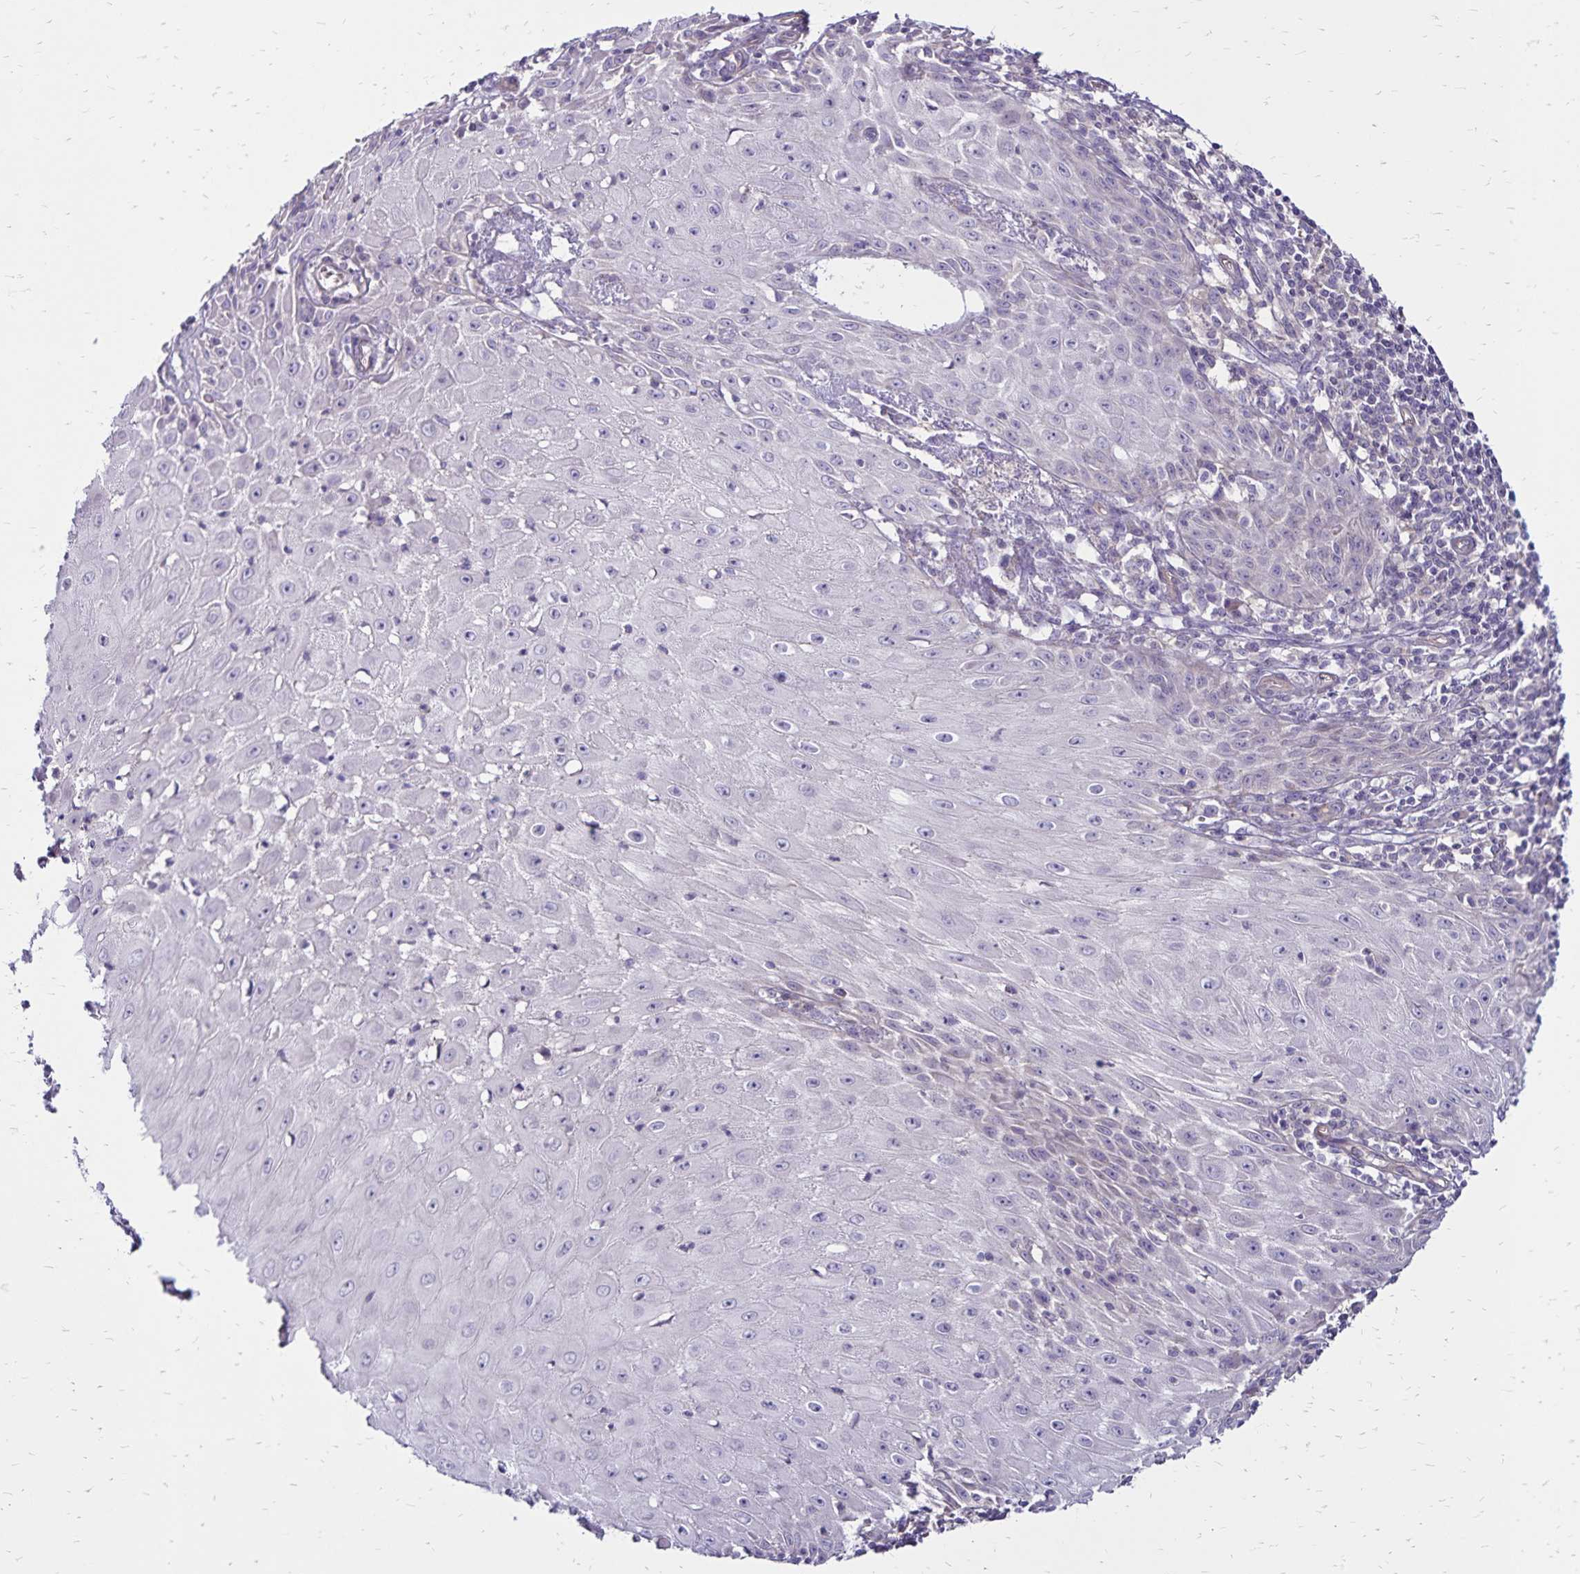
{"staining": {"intensity": "negative", "quantity": "none", "location": "none"}, "tissue": "skin cancer", "cell_type": "Tumor cells", "image_type": "cancer", "snomed": [{"axis": "morphology", "description": "Squamous cell carcinoma, NOS"}, {"axis": "topography", "description": "Skin"}], "caption": "Protein analysis of skin squamous cell carcinoma exhibits no significant staining in tumor cells.", "gene": "FSD1", "patient": {"sex": "female", "age": 73}}